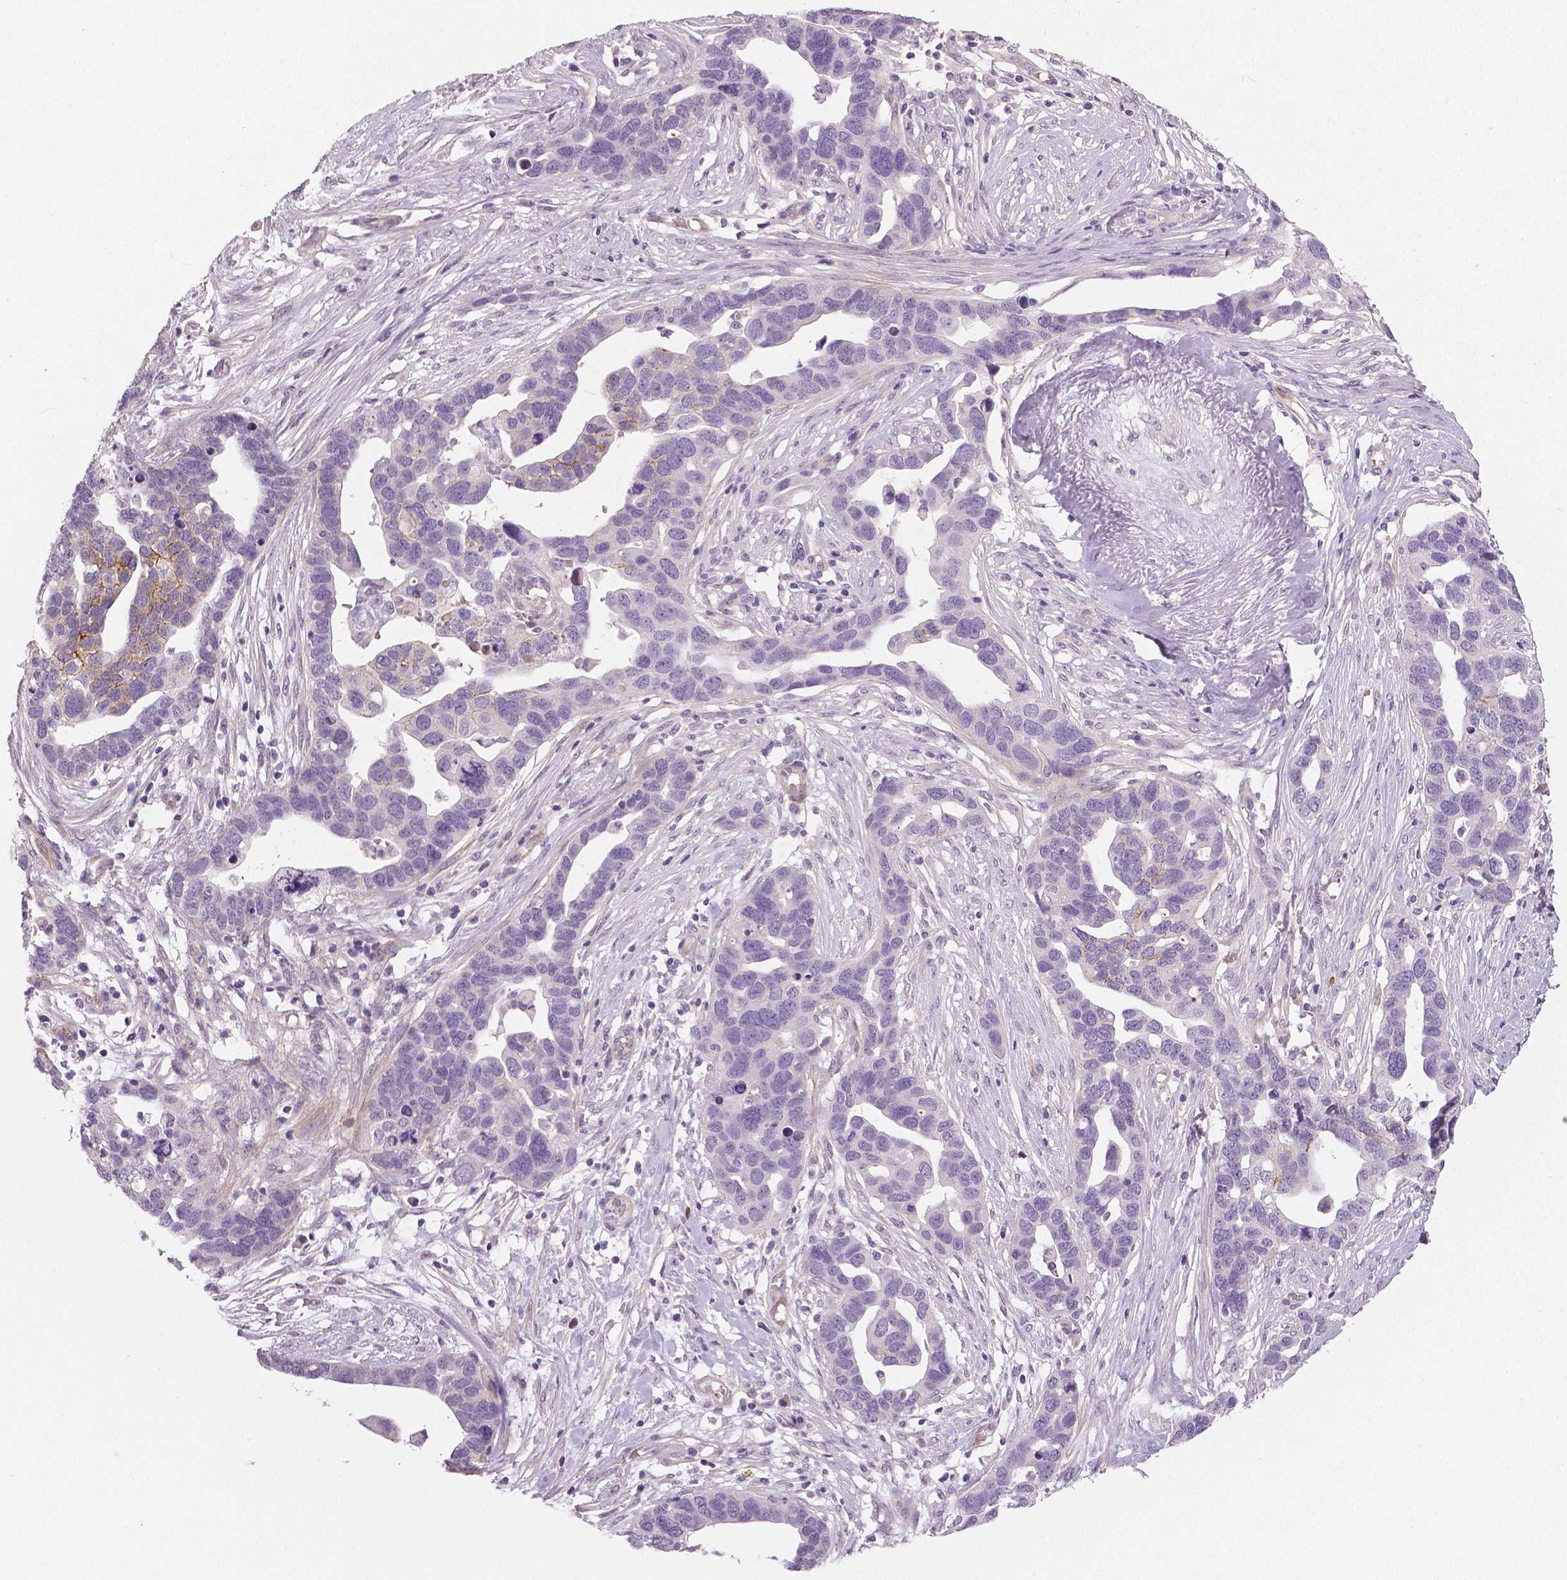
{"staining": {"intensity": "negative", "quantity": "none", "location": "none"}, "tissue": "ovarian cancer", "cell_type": "Tumor cells", "image_type": "cancer", "snomed": [{"axis": "morphology", "description": "Cystadenocarcinoma, serous, NOS"}, {"axis": "topography", "description": "Ovary"}], "caption": "The micrograph displays no significant staining in tumor cells of ovarian cancer. (Brightfield microscopy of DAB IHC at high magnification).", "gene": "FLT1", "patient": {"sex": "female", "age": 54}}